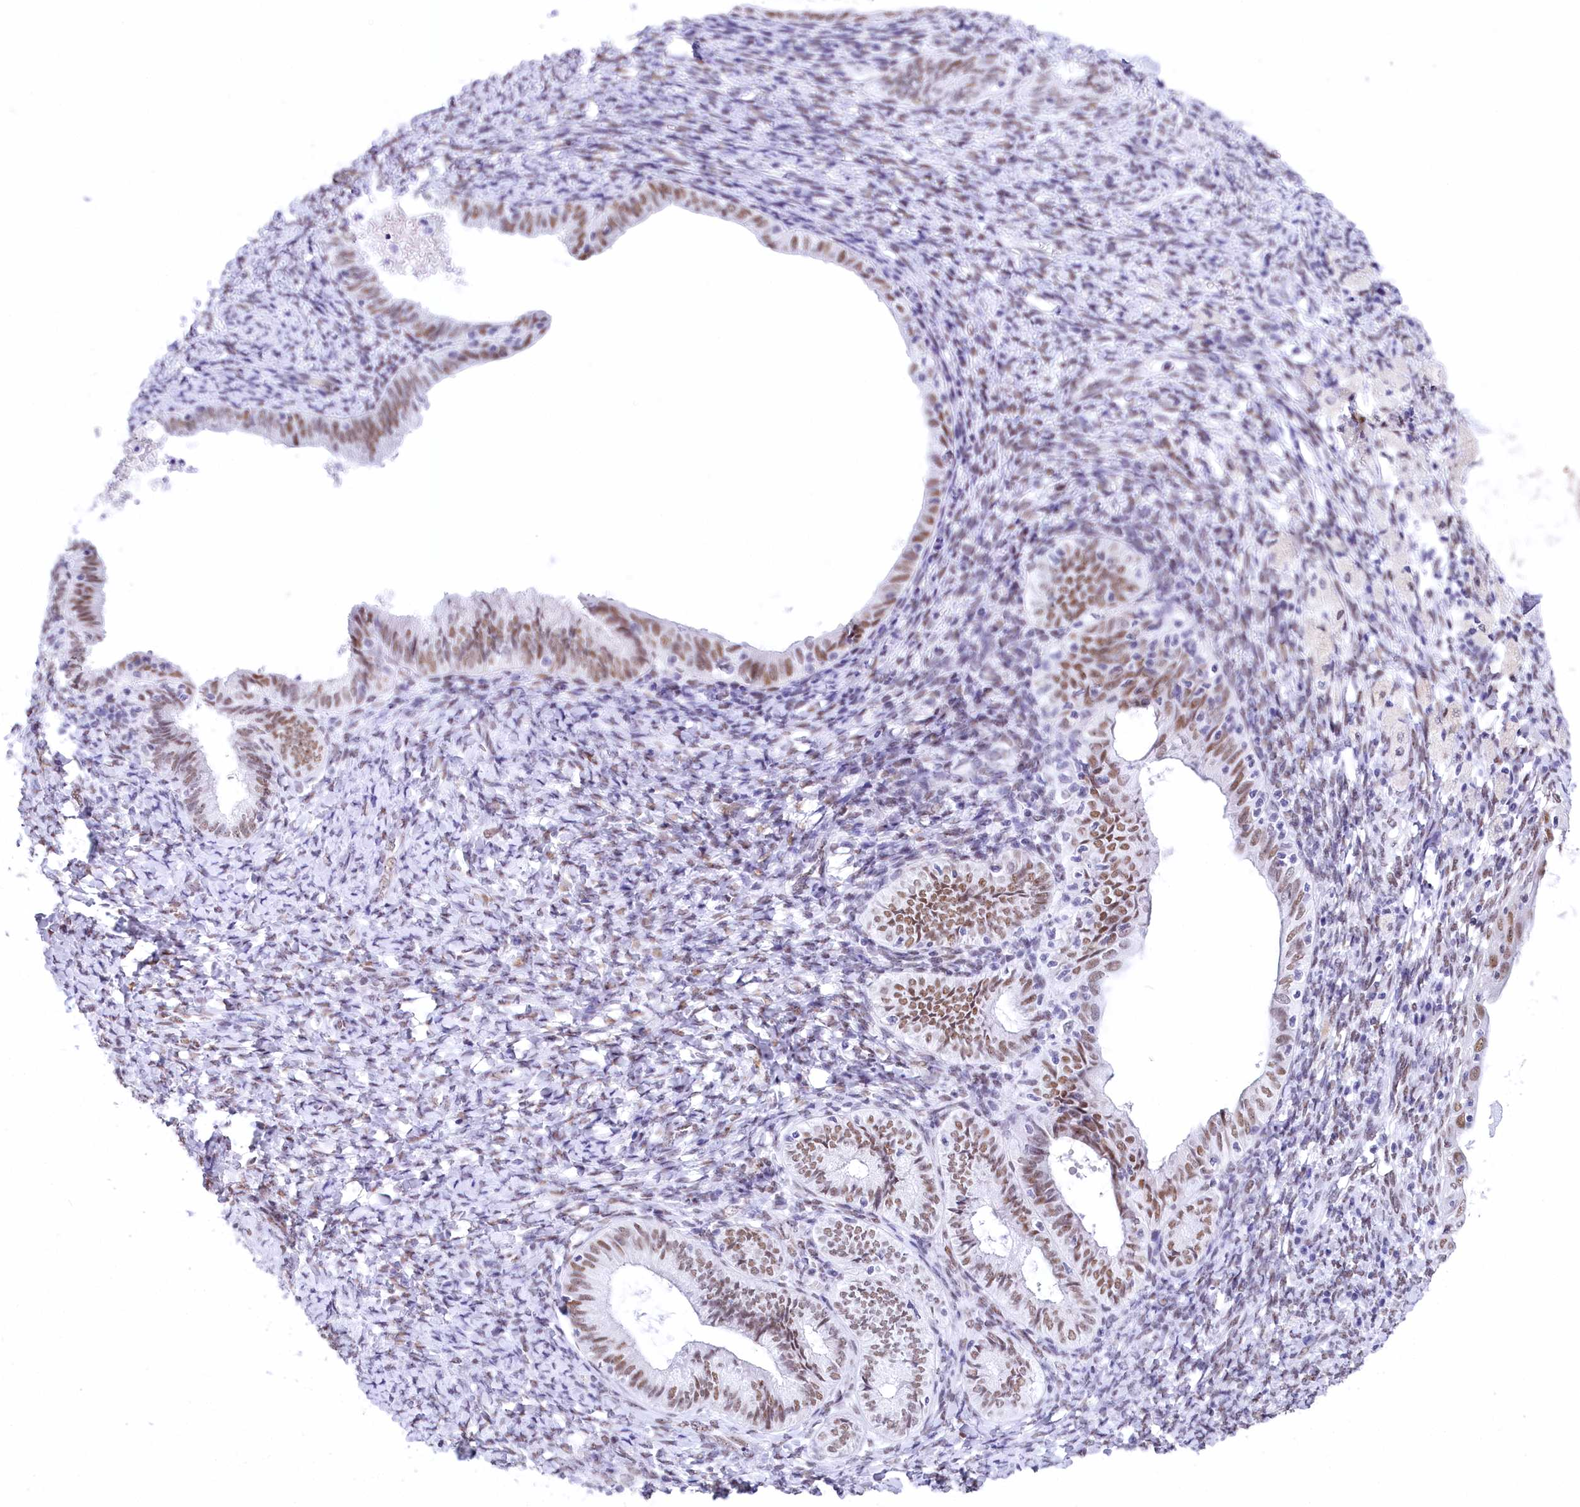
{"staining": {"intensity": "negative", "quantity": "none", "location": "none"}, "tissue": "endometrium", "cell_type": "Cells in endometrial stroma", "image_type": "normal", "snomed": [{"axis": "morphology", "description": "Normal tissue, NOS"}, {"axis": "topography", "description": "Endometrium"}], "caption": "Cells in endometrial stroma show no significant protein expression in normal endometrium.", "gene": "HNRNPA0", "patient": {"sex": "female", "age": 72}}